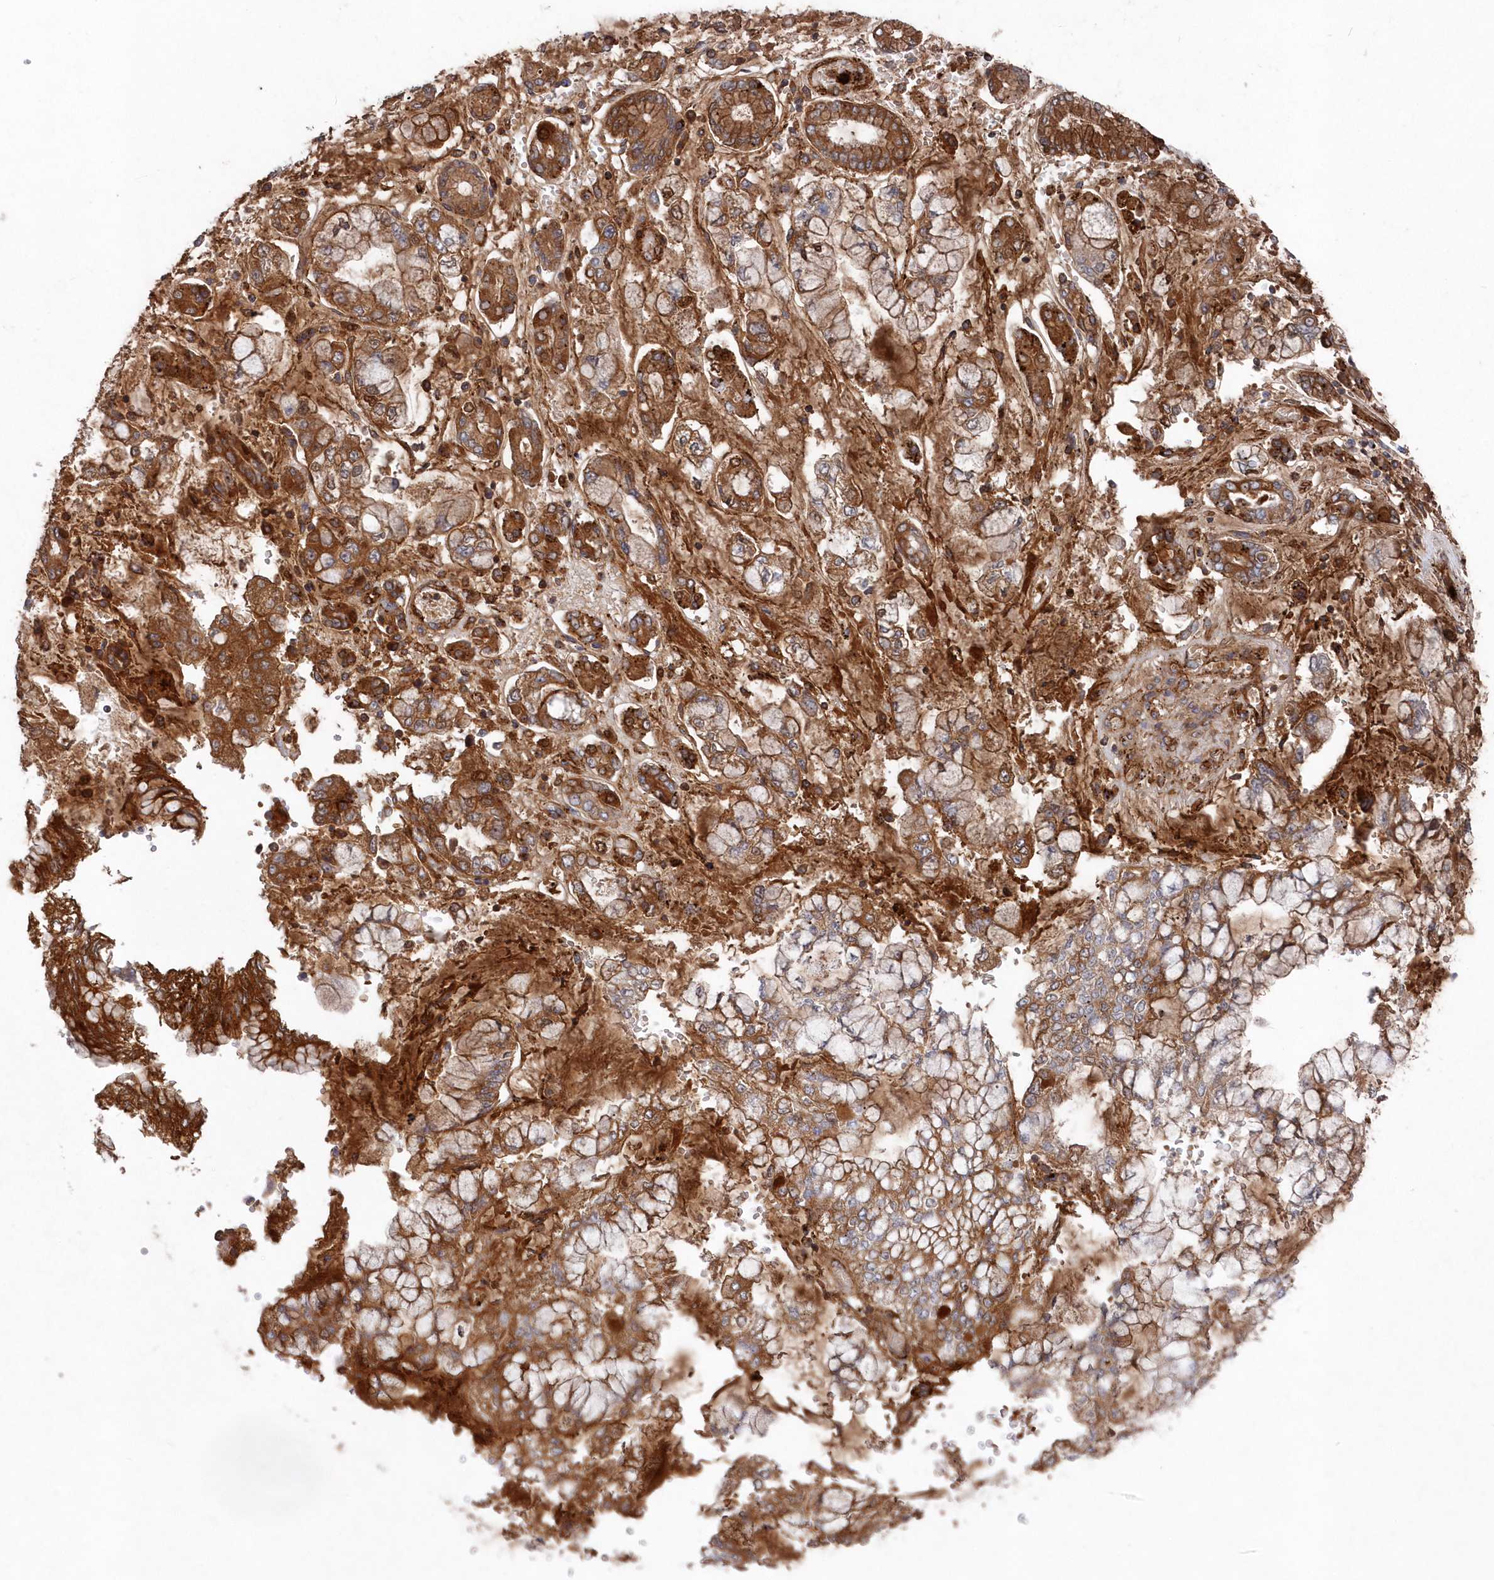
{"staining": {"intensity": "moderate", "quantity": ">75%", "location": "cytoplasmic/membranous"}, "tissue": "stomach cancer", "cell_type": "Tumor cells", "image_type": "cancer", "snomed": [{"axis": "morphology", "description": "Normal tissue, NOS"}, {"axis": "morphology", "description": "Adenocarcinoma, NOS"}, {"axis": "topography", "description": "Stomach, upper"}, {"axis": "topography", "description": "Stomach"}], "caption": "Brown immunohistochemical staining in adenocarcinoma (stomach) exhibits moderate cytoplasmic/membranous expression in approximately >75% of tumor cells. (Brightfield microscopy of DAB IHC at high magnification).", "gene": "ABHD14B", "patient": {"sex": "male", "age": 76}}